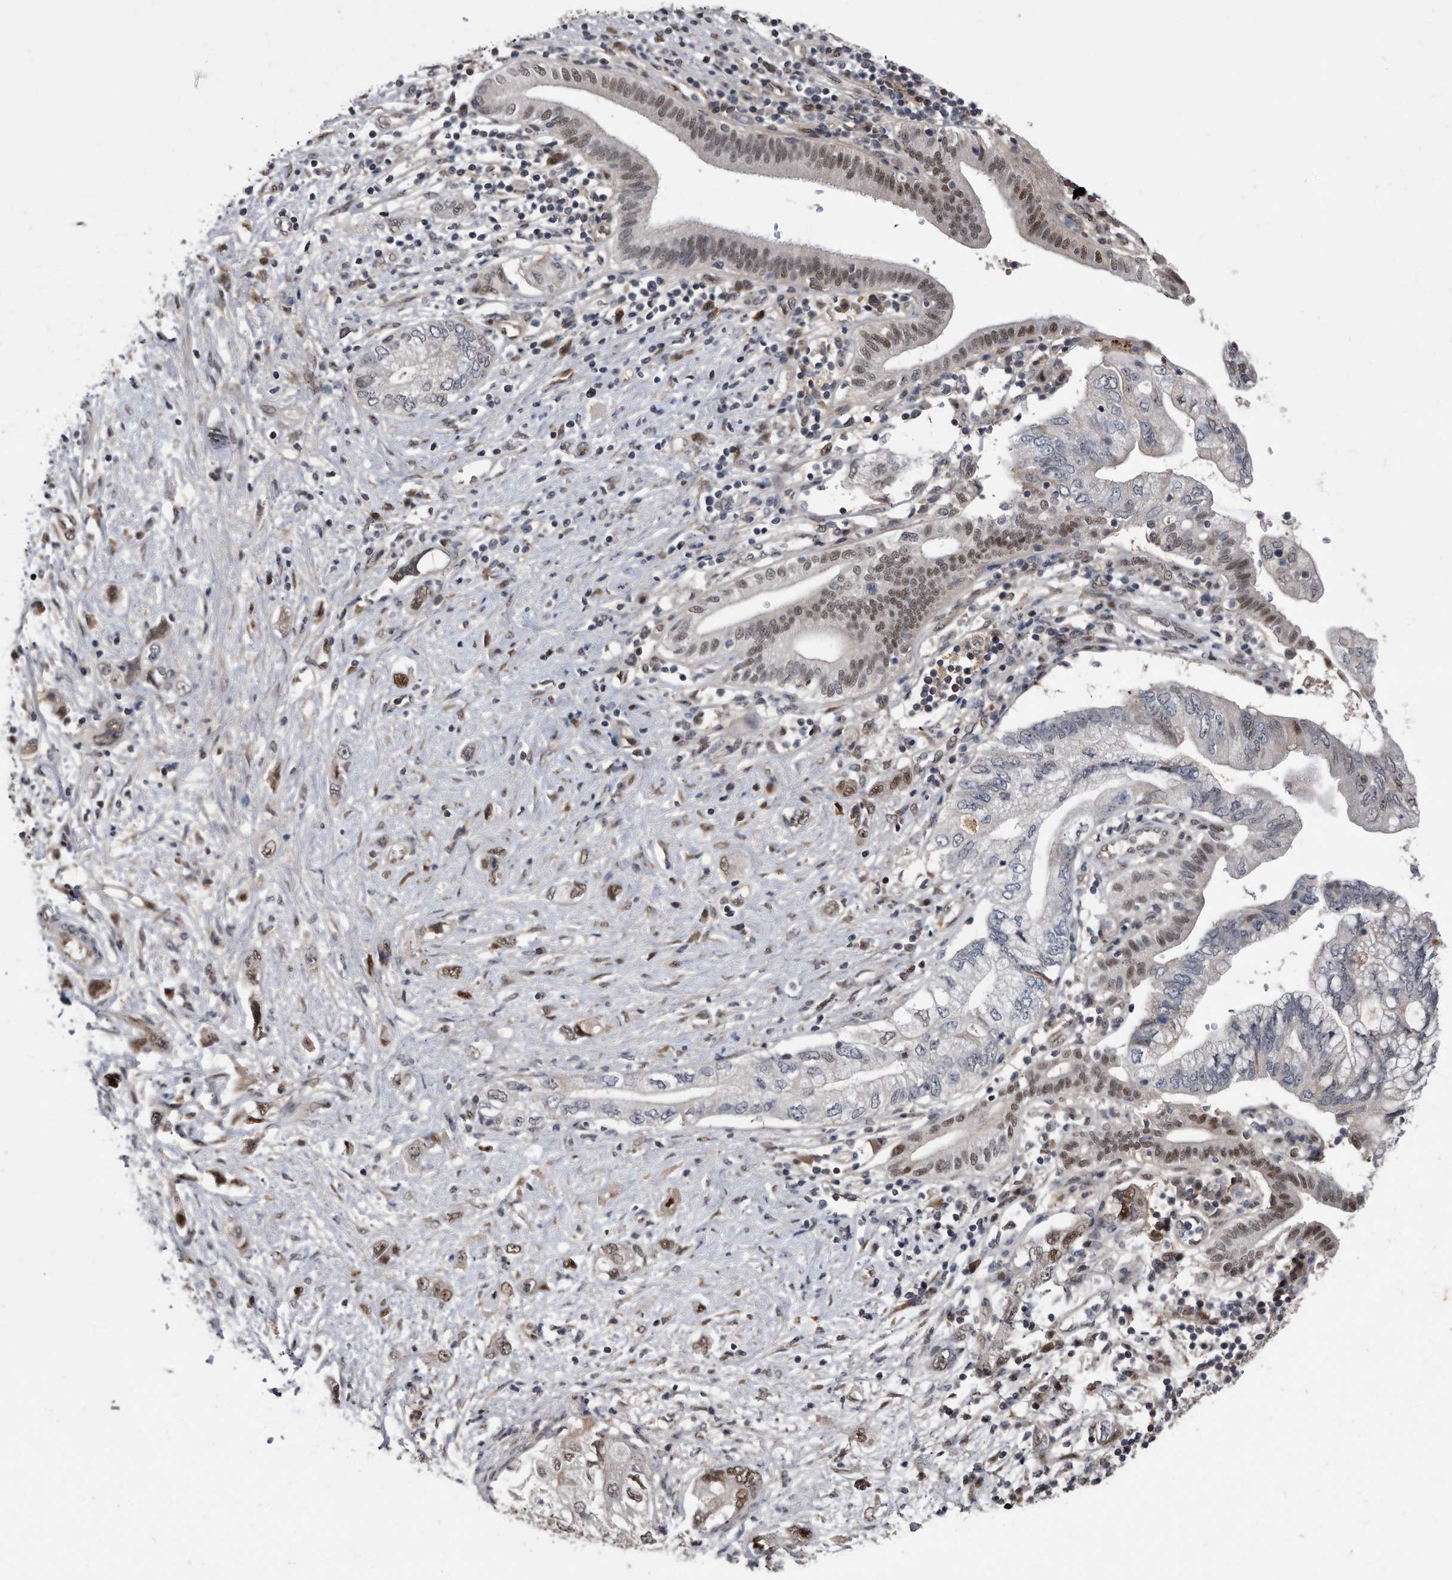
{"staining": {"intensity": "moderate", "quantity": "<25%", "location": "nuclear"}, "tissue": "pancreatic cancer", "cell_type": "Tumor cells", "image_type": "cancer", "snomed": [{"axis": "morphology", "description": "Adenocarcinoma, NOS"}, {"axis": "topography", "description": "Pancreas"}], "caption": "Adenocarcinoma (pancreatic) stained with DAB immunohistochemistry shows low levels of moderate nuclear expression in approximately <25% of tumor cells.", "gene": "RAD23B", "patient": {"sex": "female", "age": 73}}